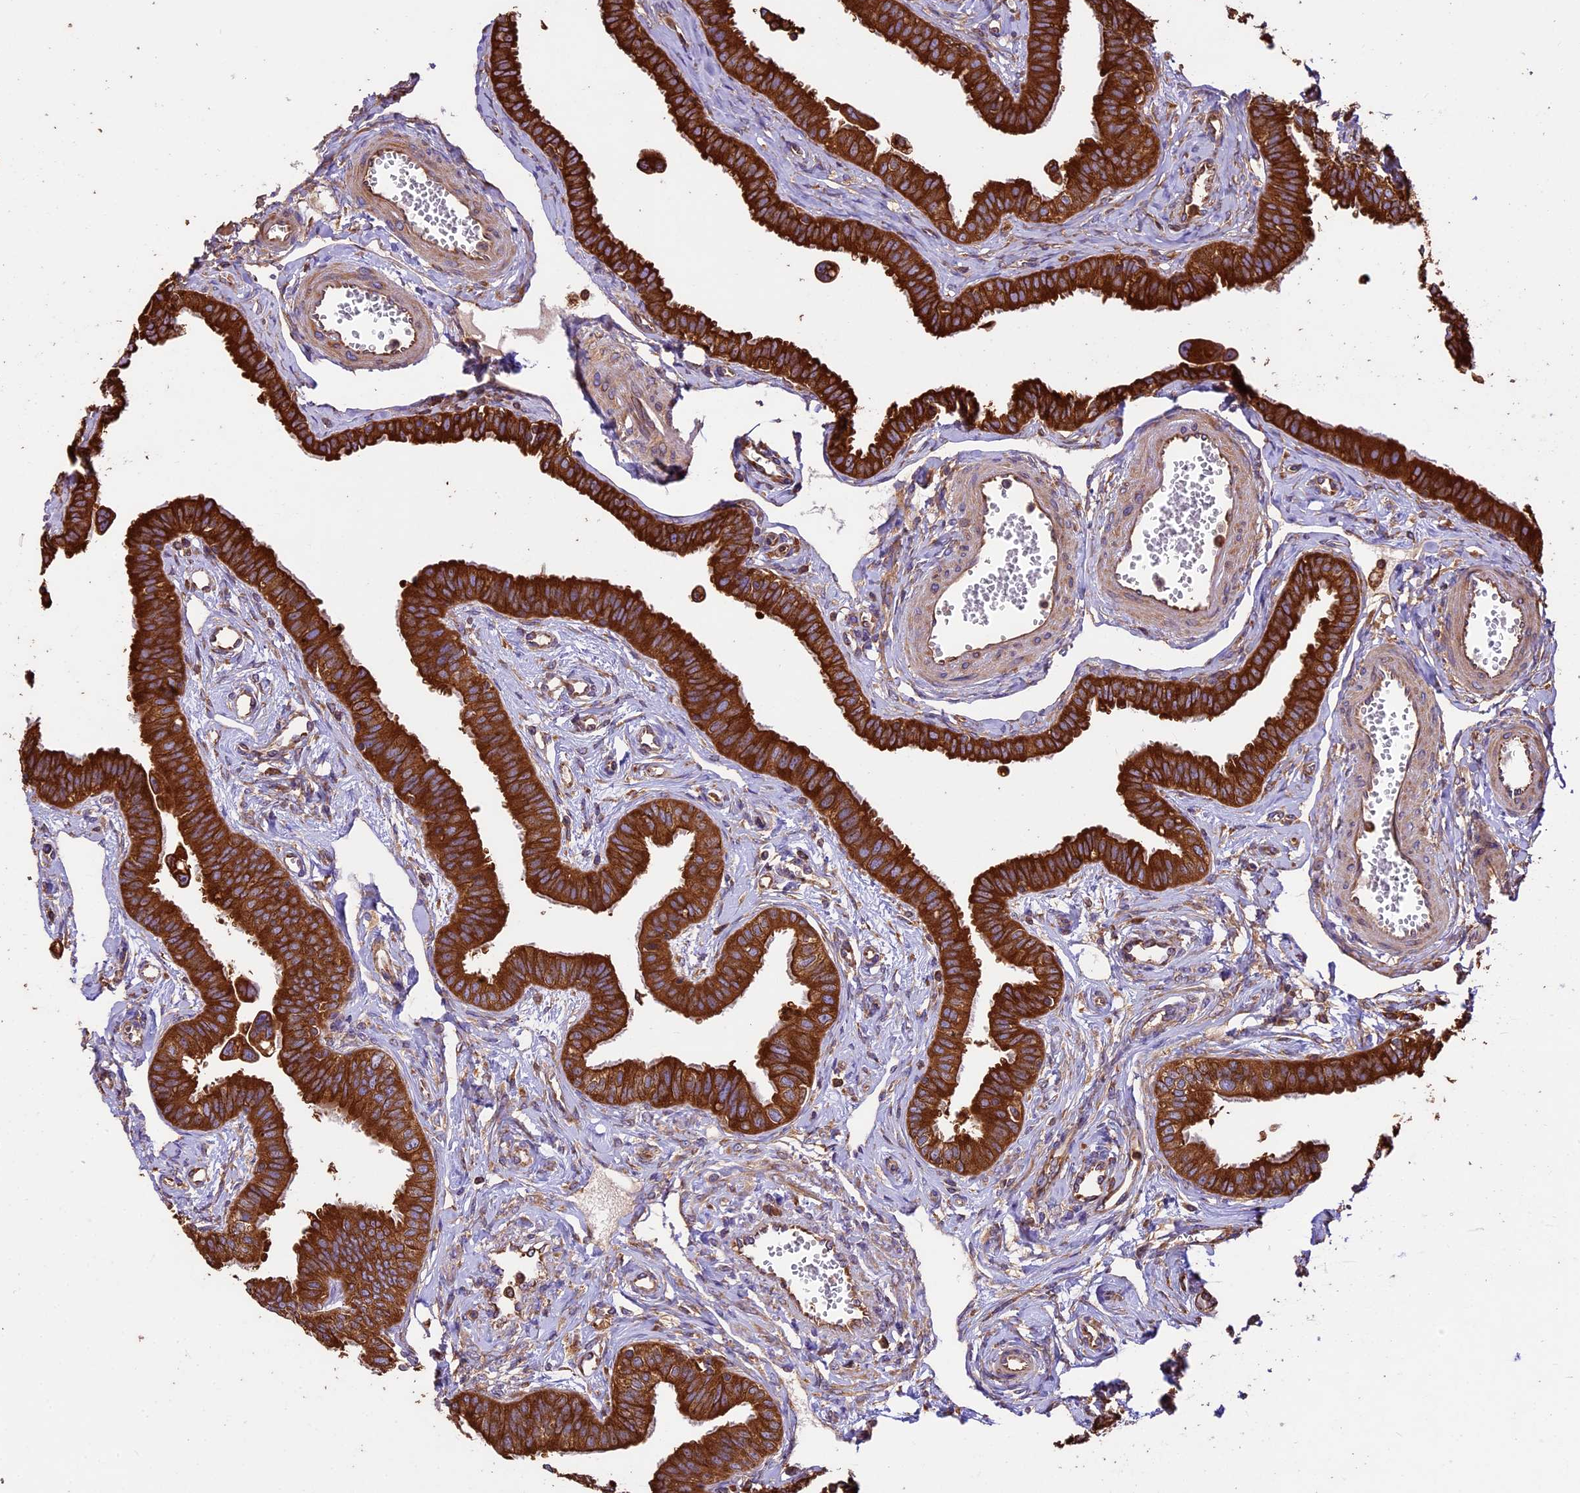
{"staining": {"intensity": "strong", "quantity": ">75%", "location": "cytoplasmic/membranous"}, "tissue": "fallopian tube", "cell_type": "Glandular cells", "image_type": "normal", "snomed": [{"axis": "morphology", "description": "Normal tissue, NOS"}, {"axis": "morphology", "description": "Carcinoma, NOS"}, {"axis": "topography", "description": "Fallopian tube"}, {"axis": "topography", "description": "Ovary"}], "caption": "Strong cytoplasmic/membranous protein staining is seen in about >75% of glandular cells in fallopian tube. The staining was performed using DAB (3,3'-diaminobenzidine), with brown indicating positive protein expression. Nuclei are stained blue with hematoxylin.", "gene": "KARS1", "patient": {"sex": "female", "age": 59}}